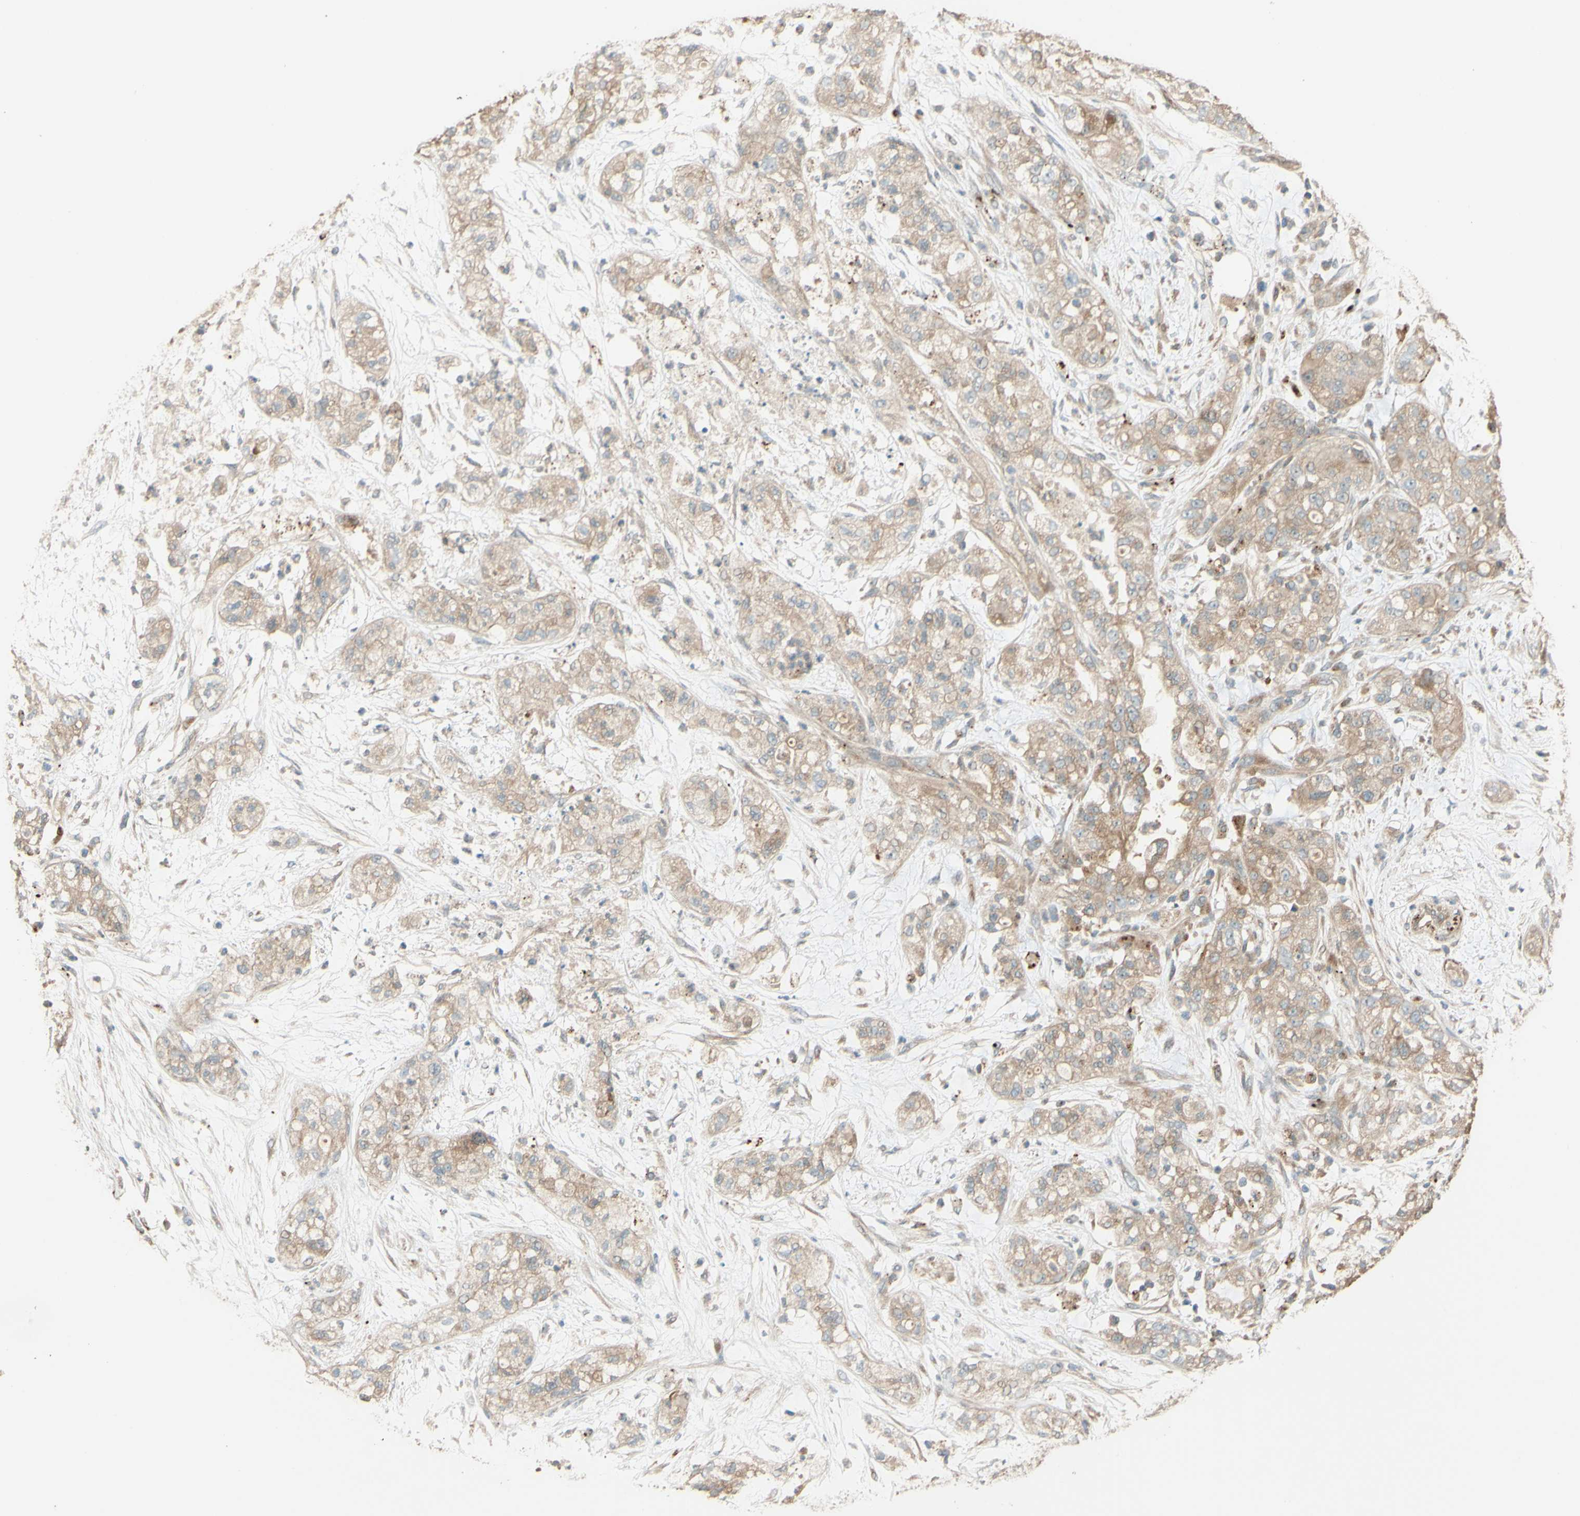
{"staining": {"intensity": "weak", "quantity": ">75%", "location": "cytoplasmic/membranous"}, "tissue": "pancreatic cancer", "cell_type": "Tumor cells", "image_type": "cancer", "snomed": [{"axis": "morphology", "description": "Adenocarcinoma, NOS"}, {"axis": "topography", "description": "Pancreas"}], "caption": "Weak cytoplasmic/membranous protein staining is identified in about >75% of tumor cells in pancreatic adenocarcinoma. The staining is performed using DAB (3,3'-diaminobenzidine) brown chromogen to label protein expression. The nuclei are counter-stained blue using hematoxylin.", "gene": "RNF19A", "patient": {"sex": "female", "age": 78}}